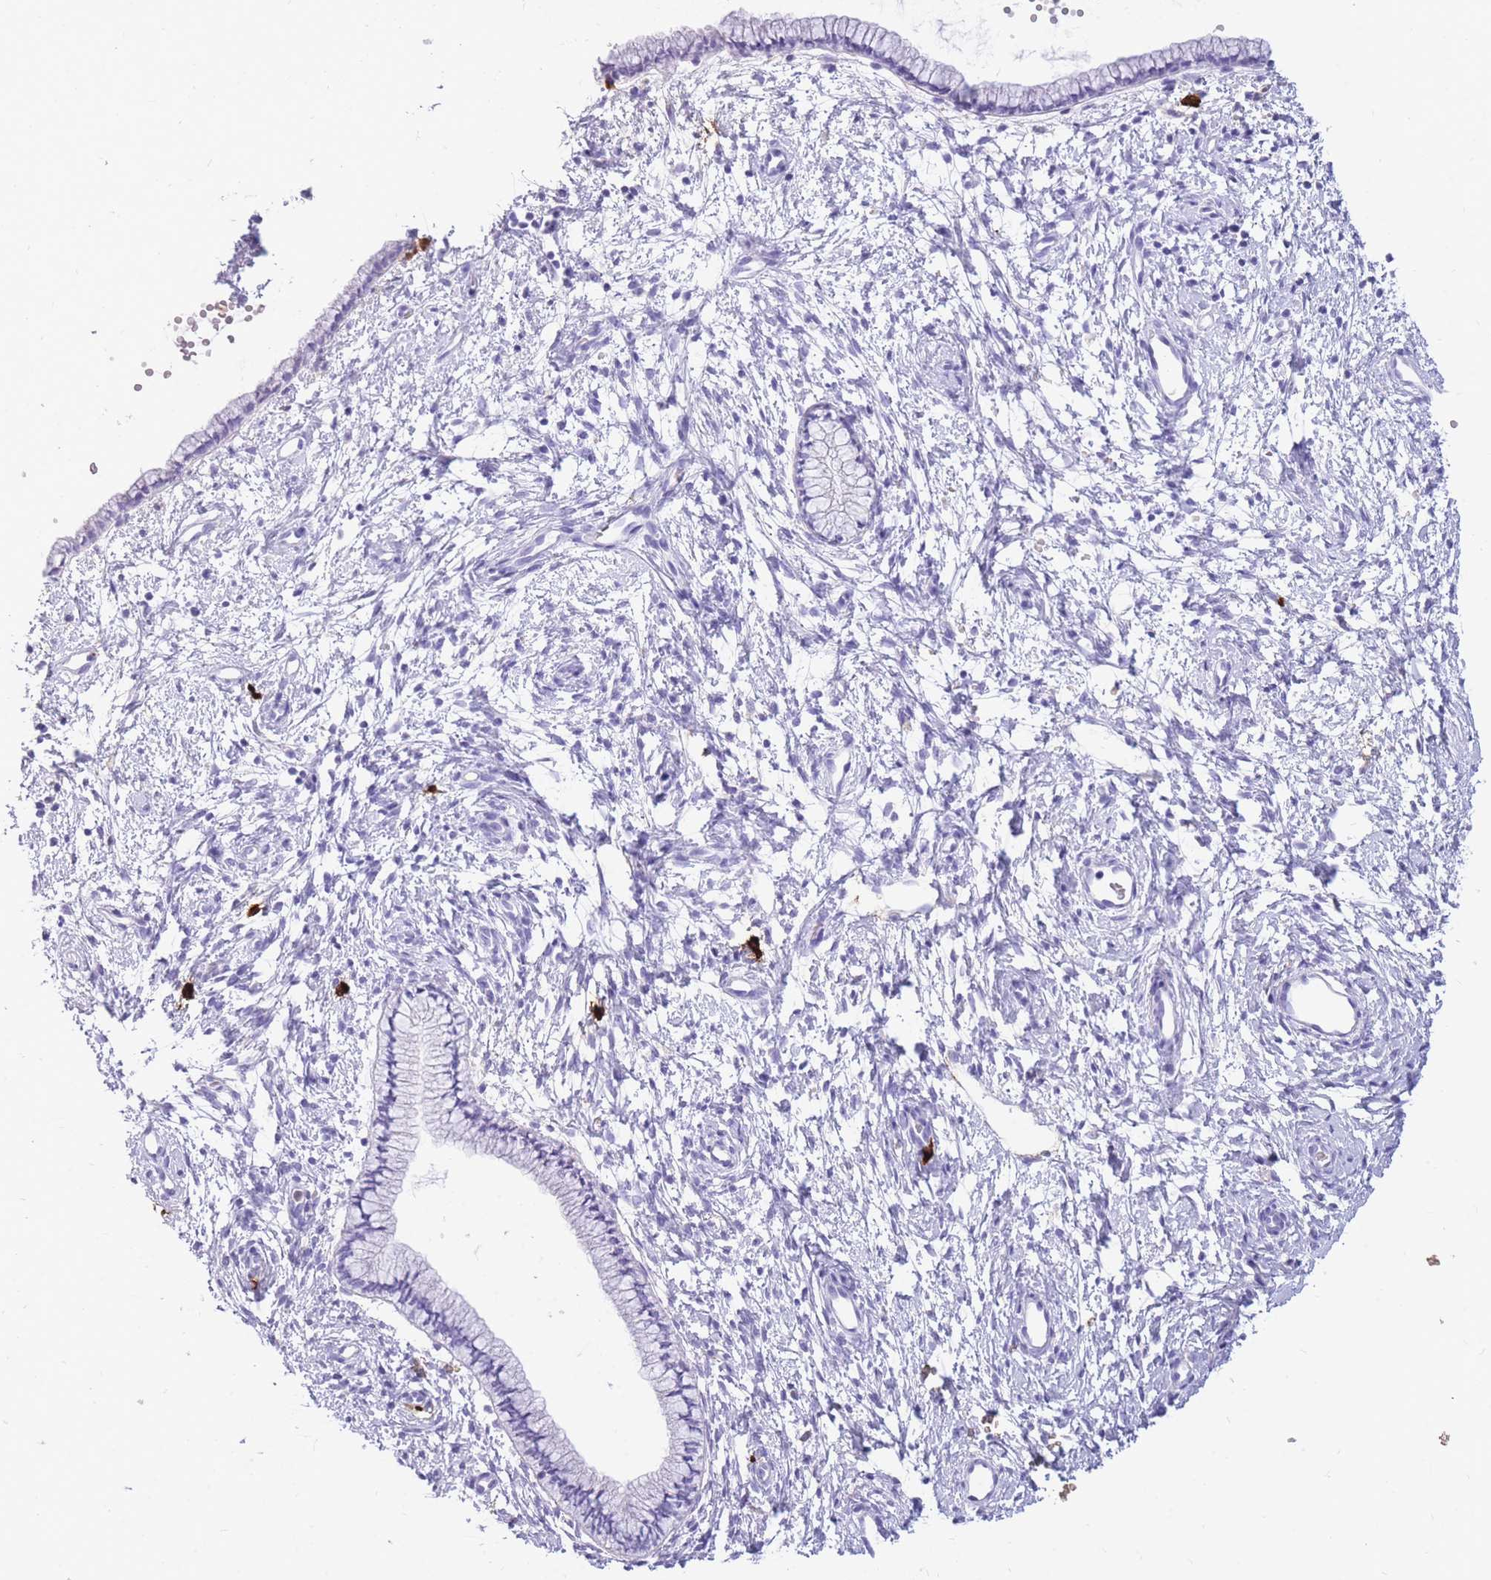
{"staining": {"intensity": "negative", "quantity": "none", "location": "none"}, "tissue": "cervix", "cell_type": "Glandular cells", "image_type": "normal", "snomed": [{"axis": "morphology", "description": "Normal tissue, NOS"}, {"axis": "topography", "description": "Cervix"}], "caption": "DAB (3,3'-diaminobenzidine) immunohistochemical staining of unremarkable human cervix reveals no significant expression in glandular cells. (DAB (3,3'-diaminobenzidine) immunohistochemistry with hematoxylin counter stain).", "gene": "TPSAB1", "patient": {"sex": "female", "age": 57}}